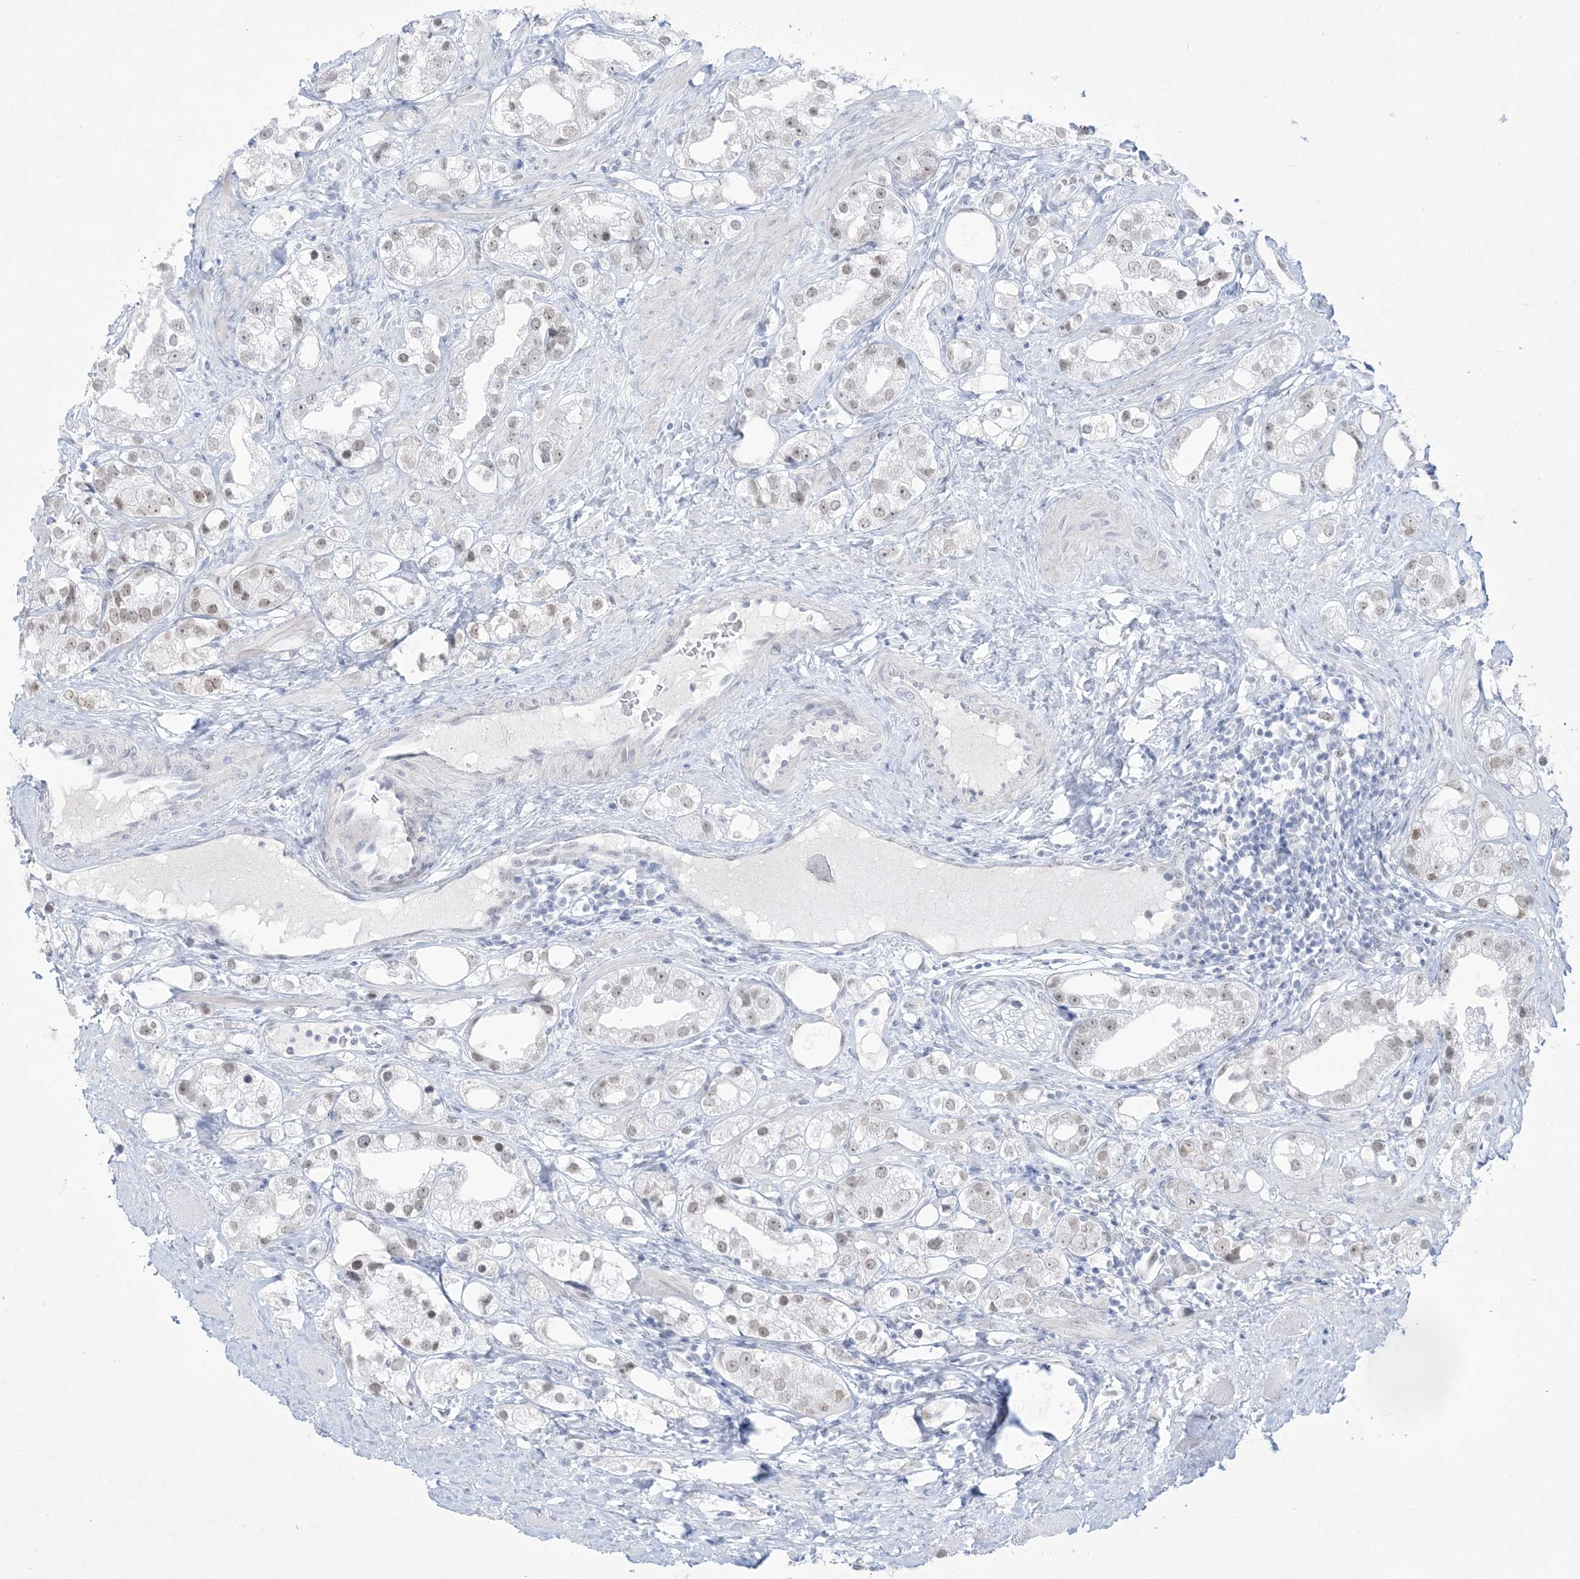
{"staining": {"intensity": "weak", "quantity": "<25%", "location": "nuclear"}, "tissue": "prostate cancer", "cell_type": "Tumor cells", "image_type": "cancer", "snomed": [{"axis": "morphology", "description": "Adenocarcinoma, NOS"}, {"axis": "topography", "description": "Prostate"}], "caption": "This is an immunohistochemistry photomicrograph of human prostate adenocarcinoma. There is no expression in tumor cells.", "gene": "HOMEZ", "patient": {"sex": "male", "age": 79}}